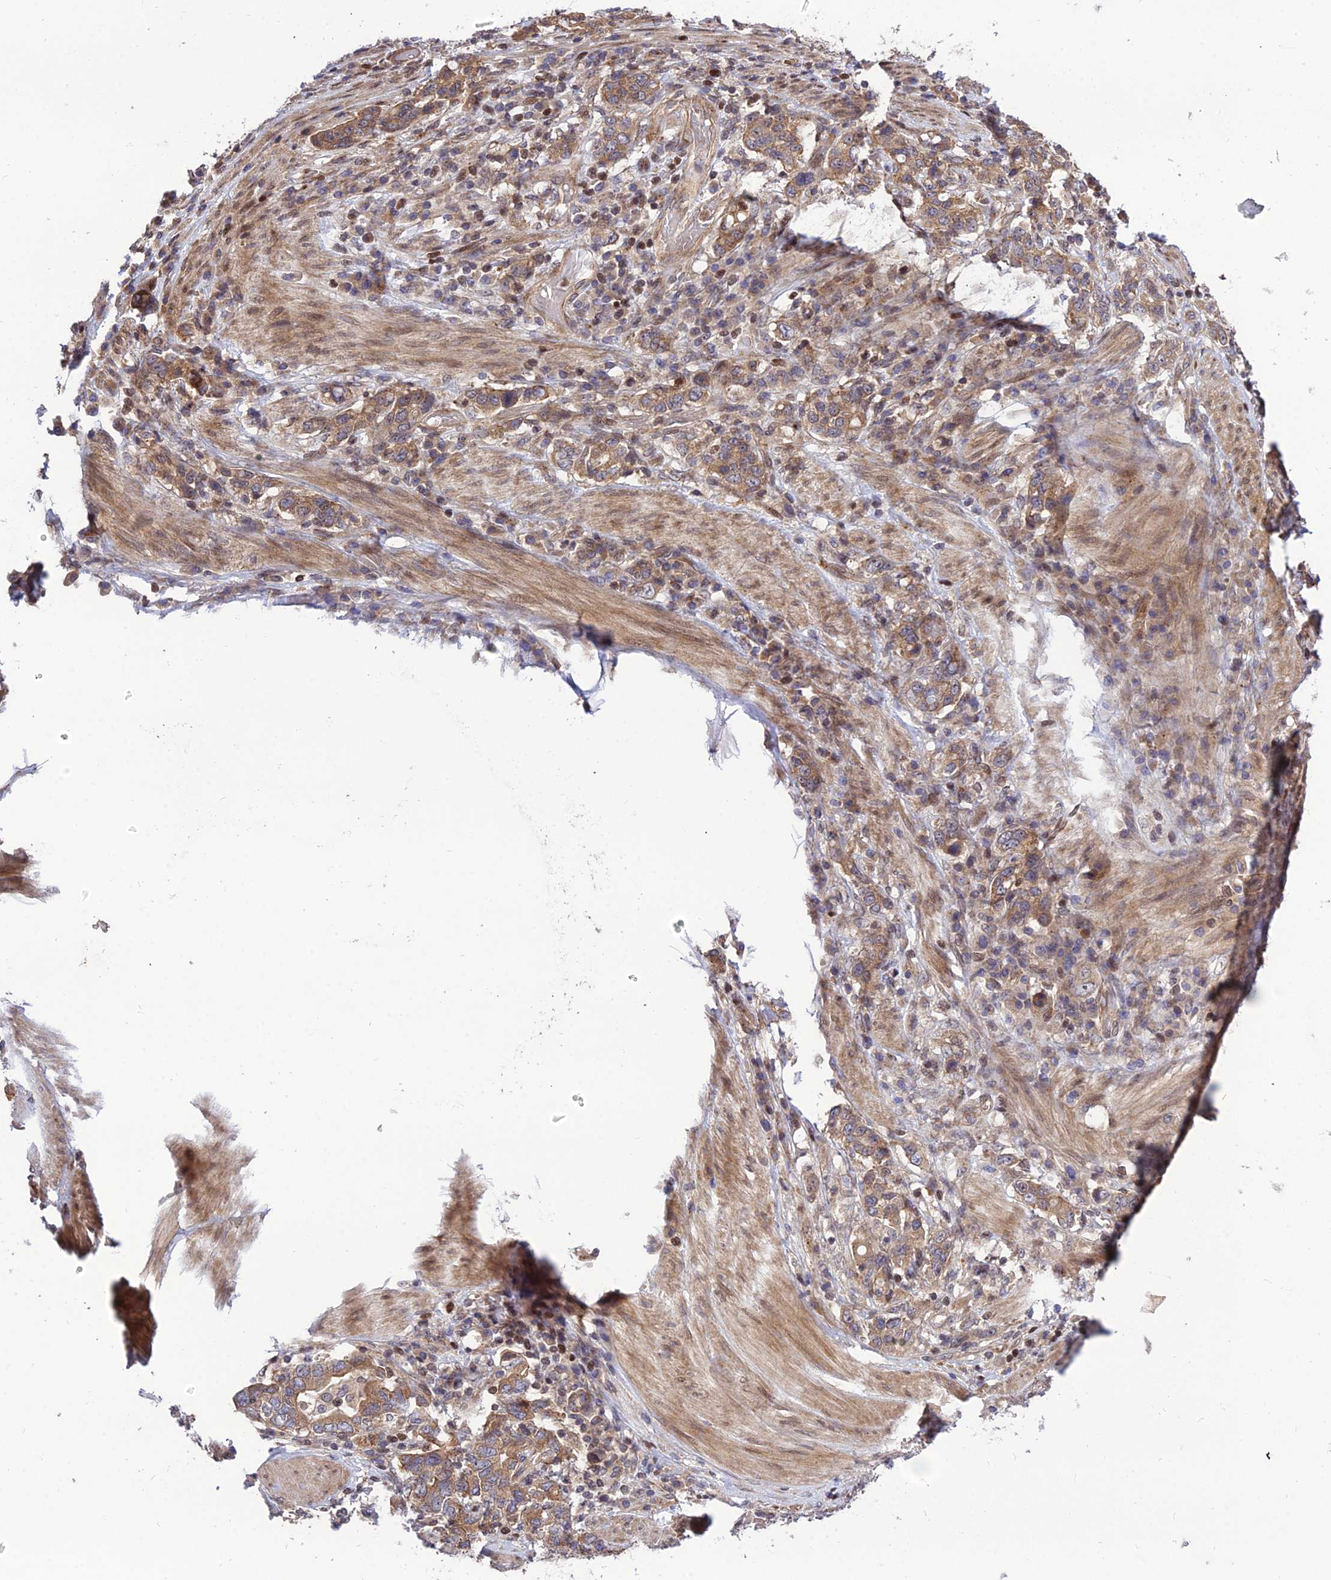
{"staining": {"intensity": "moderate", "quantity": ">75%", "location": "cytoplasmic/membranous"}, "tissue": "stomach cancer", "cell_type": "Tumor cells", "image_type": "cancer", "snomed": [{"axis": "morphology", "description": "Adenocarcinoma, NOS"}, {"axis": "topography", "description": "Stomach, upper"}, {"axis": "topography", "description": "Stomach"}], "caption": "Immunohistochemistry (IHC) of human stomach cancer (adenocarcinoma) reveals medium levels of moderate cytoplasmic/membranous expression in about >75% of tumor cells.", "gene": "SMG6", "patient": {"sex": "male", "age": 62}}